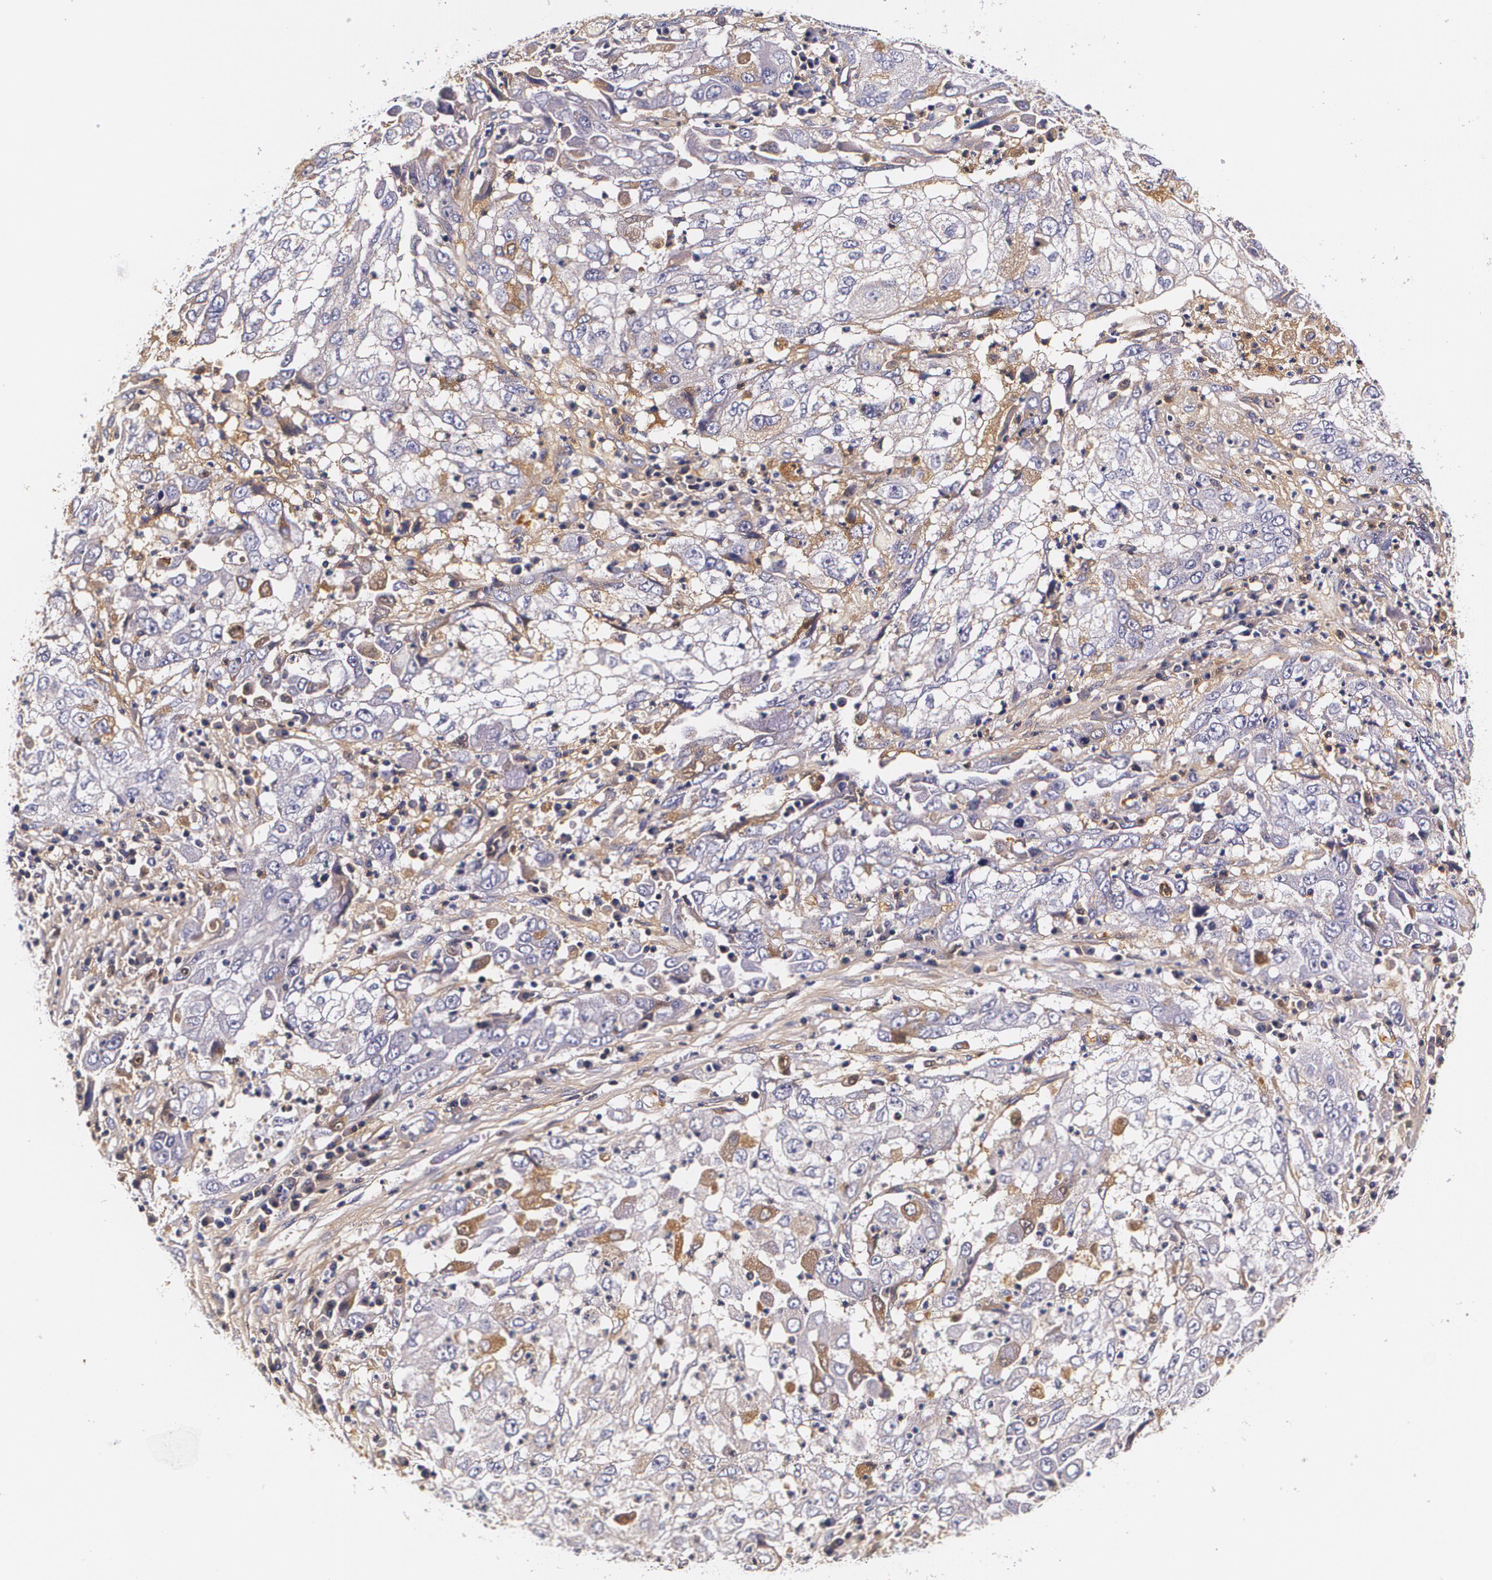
{"staining": {"intensity": "weak", "quantity": "<25%", "location": "cytoplasmic/membranous"}, "tissue": "cervical cancer", "cell_type": "Tumor cells", "image_type": "cancer", "snomed": [{"axis": "morphology", "description": "Squamous cell carcinoma, NOS"}, {"axis": "topography", "description": "Cervix"}], "caption": "Immunohistochemistry (IHC) photomicrograph of neoplastic tissue: human cervical squamous cell carcinoma stained with DAB displays no significant protein positivity in tumor cells. Brightfield microscopy of immunohistochemistry (IHC) stained with DAB (brown) and hematoxylin (blue), captured at high magnification.", "gene": "TTR", "patient": {"sex": "female", "age": 36}}